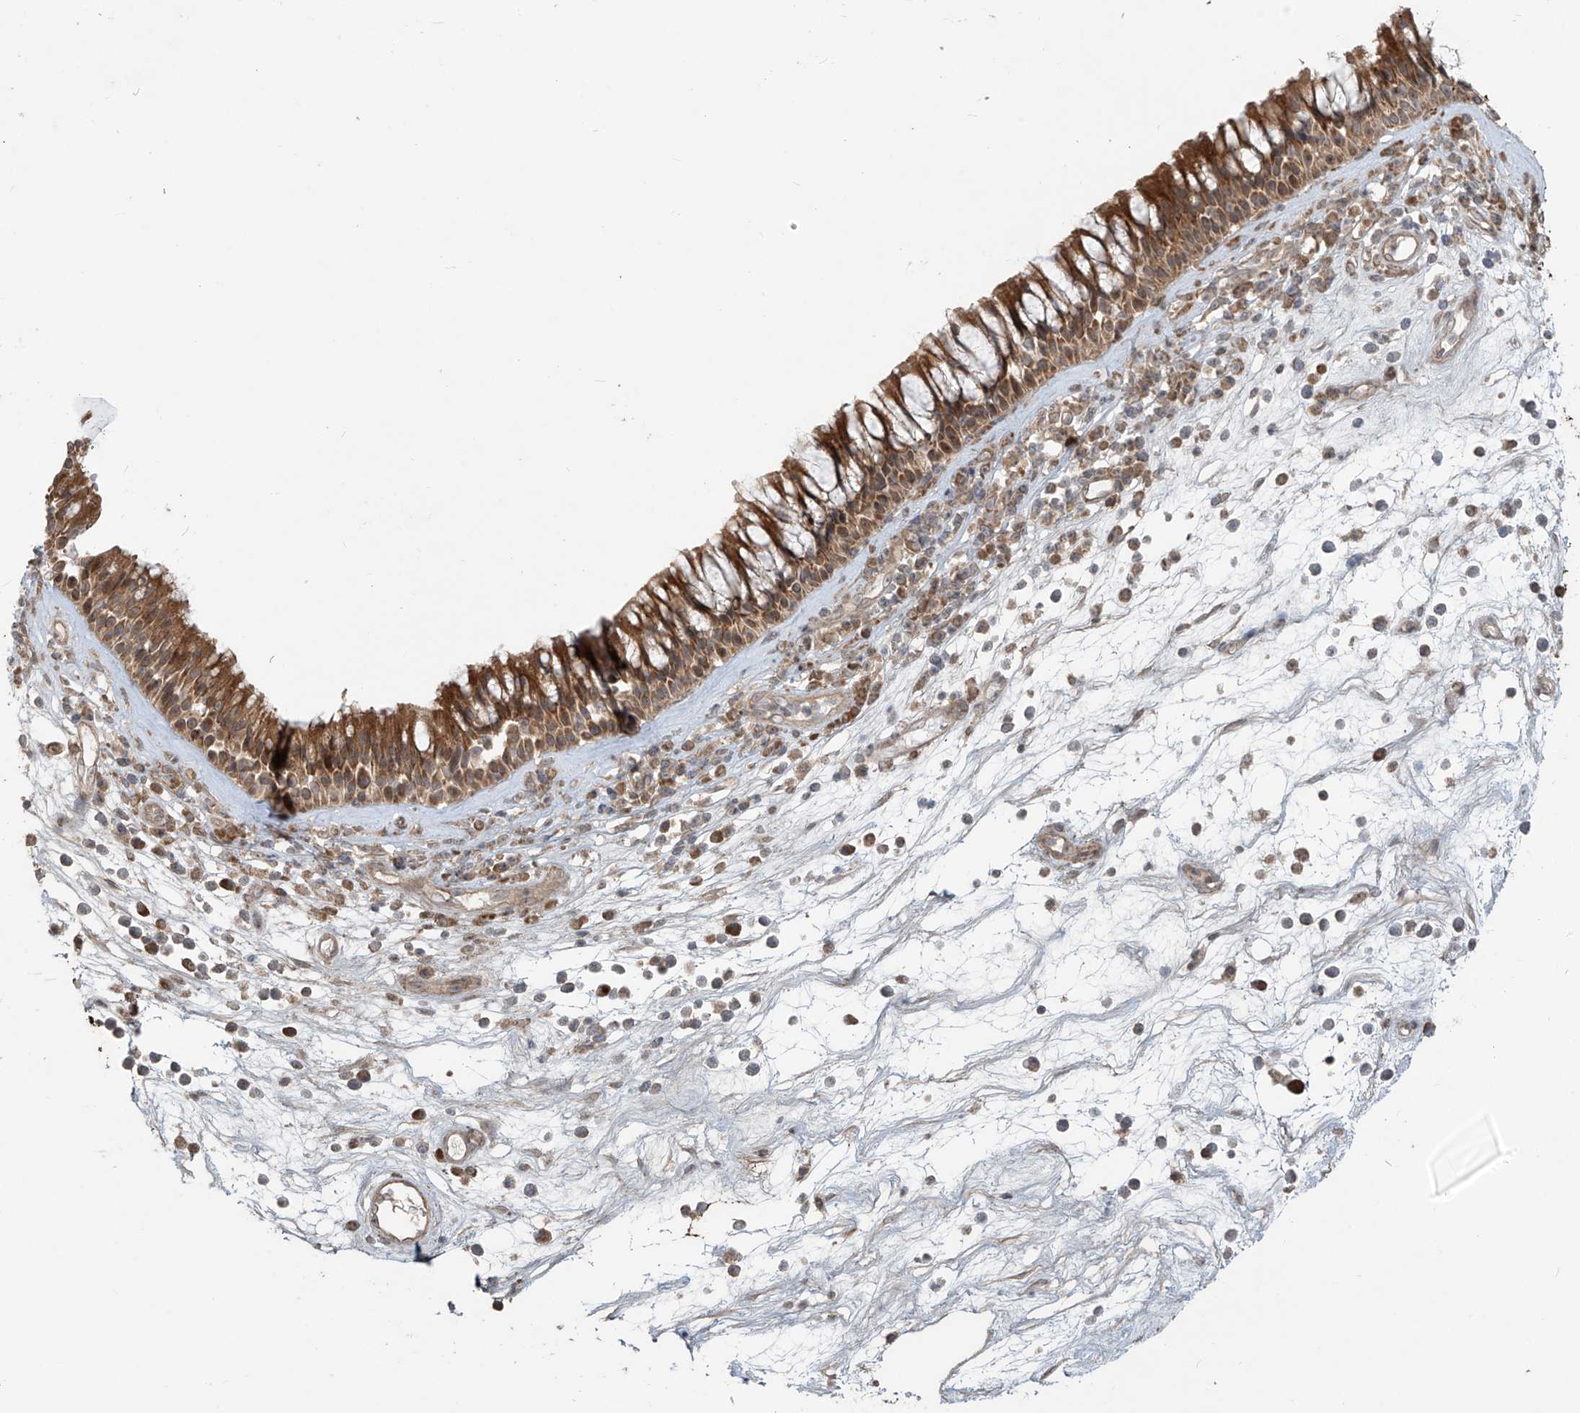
{"staining": {"intensity": "strong", "quantity": ">75%", "location": "cytoplasmic/membranous"}, "tissue": "nasopharynx", "cell_type": "Respiratory epithelial cells", "image_type": "normal", "snomed": [{"axis": "morphology", "description": "Normal tissue, NOS"}, {"axis": "morphology", "description": "Inflammation, NOS"}, {"axis": "morphology", "description": "Malignant melanoma, Metastatic site"}, {"axis": "topography", "description": "Nasopharynx"}], "caption": "This photomicrograph shows IHC staining of unremarkable human nasopharynx, with high strong cytoplasmic/membranous expression in approximately >75% of respiratory epithelial cells.", "gene": "KATNIP", "patient": {"sex": "male", "age": 70}}